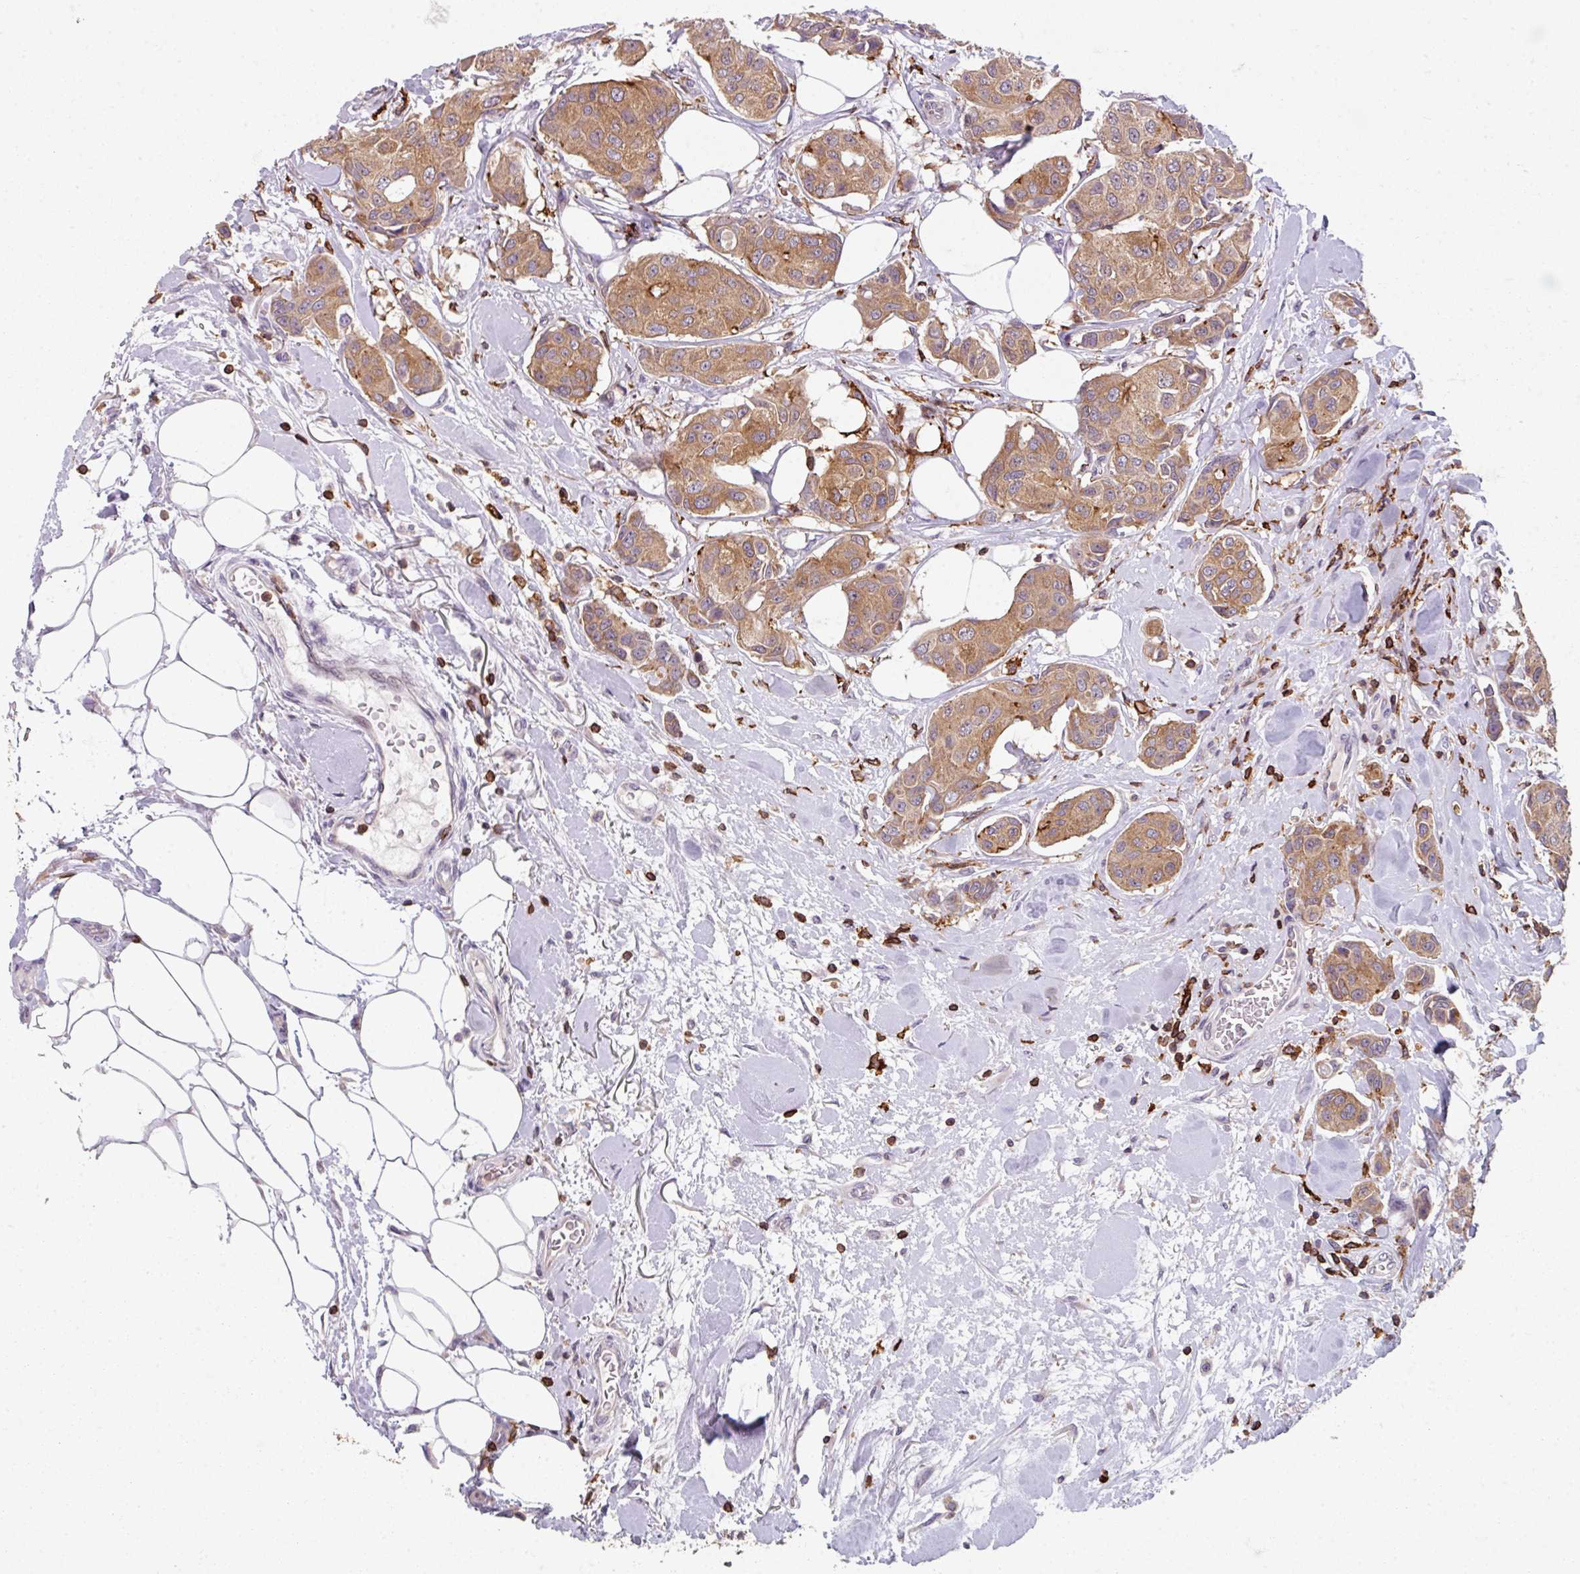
{"staining": {"intensity": "moderate", "quantity": "25%-75%", "location": "cytoplasmic/membranous"}, "tissue": "breast cancer", "cell_type": "Tumor cells", "image_type": "cancer", "snomed": [{"axis": "morphology", "description": "Duct carcinoma"}, {"axis": "topography", "description": "Breast"}, {"axis": "topography", "description": "Lymph node"}], "caption": "Immunohistochemical staining of breast cancer (intraductal carcinoma) demonstrates medium levels of moderate cytoplasmic/membranous expression in approximately 25%-75% of tumor cells. (DAB (3,3'-diaminobenzidine) IHC with brightfield microscopy, high magnification).", "gene": "NEDD9", "patient": {"sex": "female", "age": 80}}